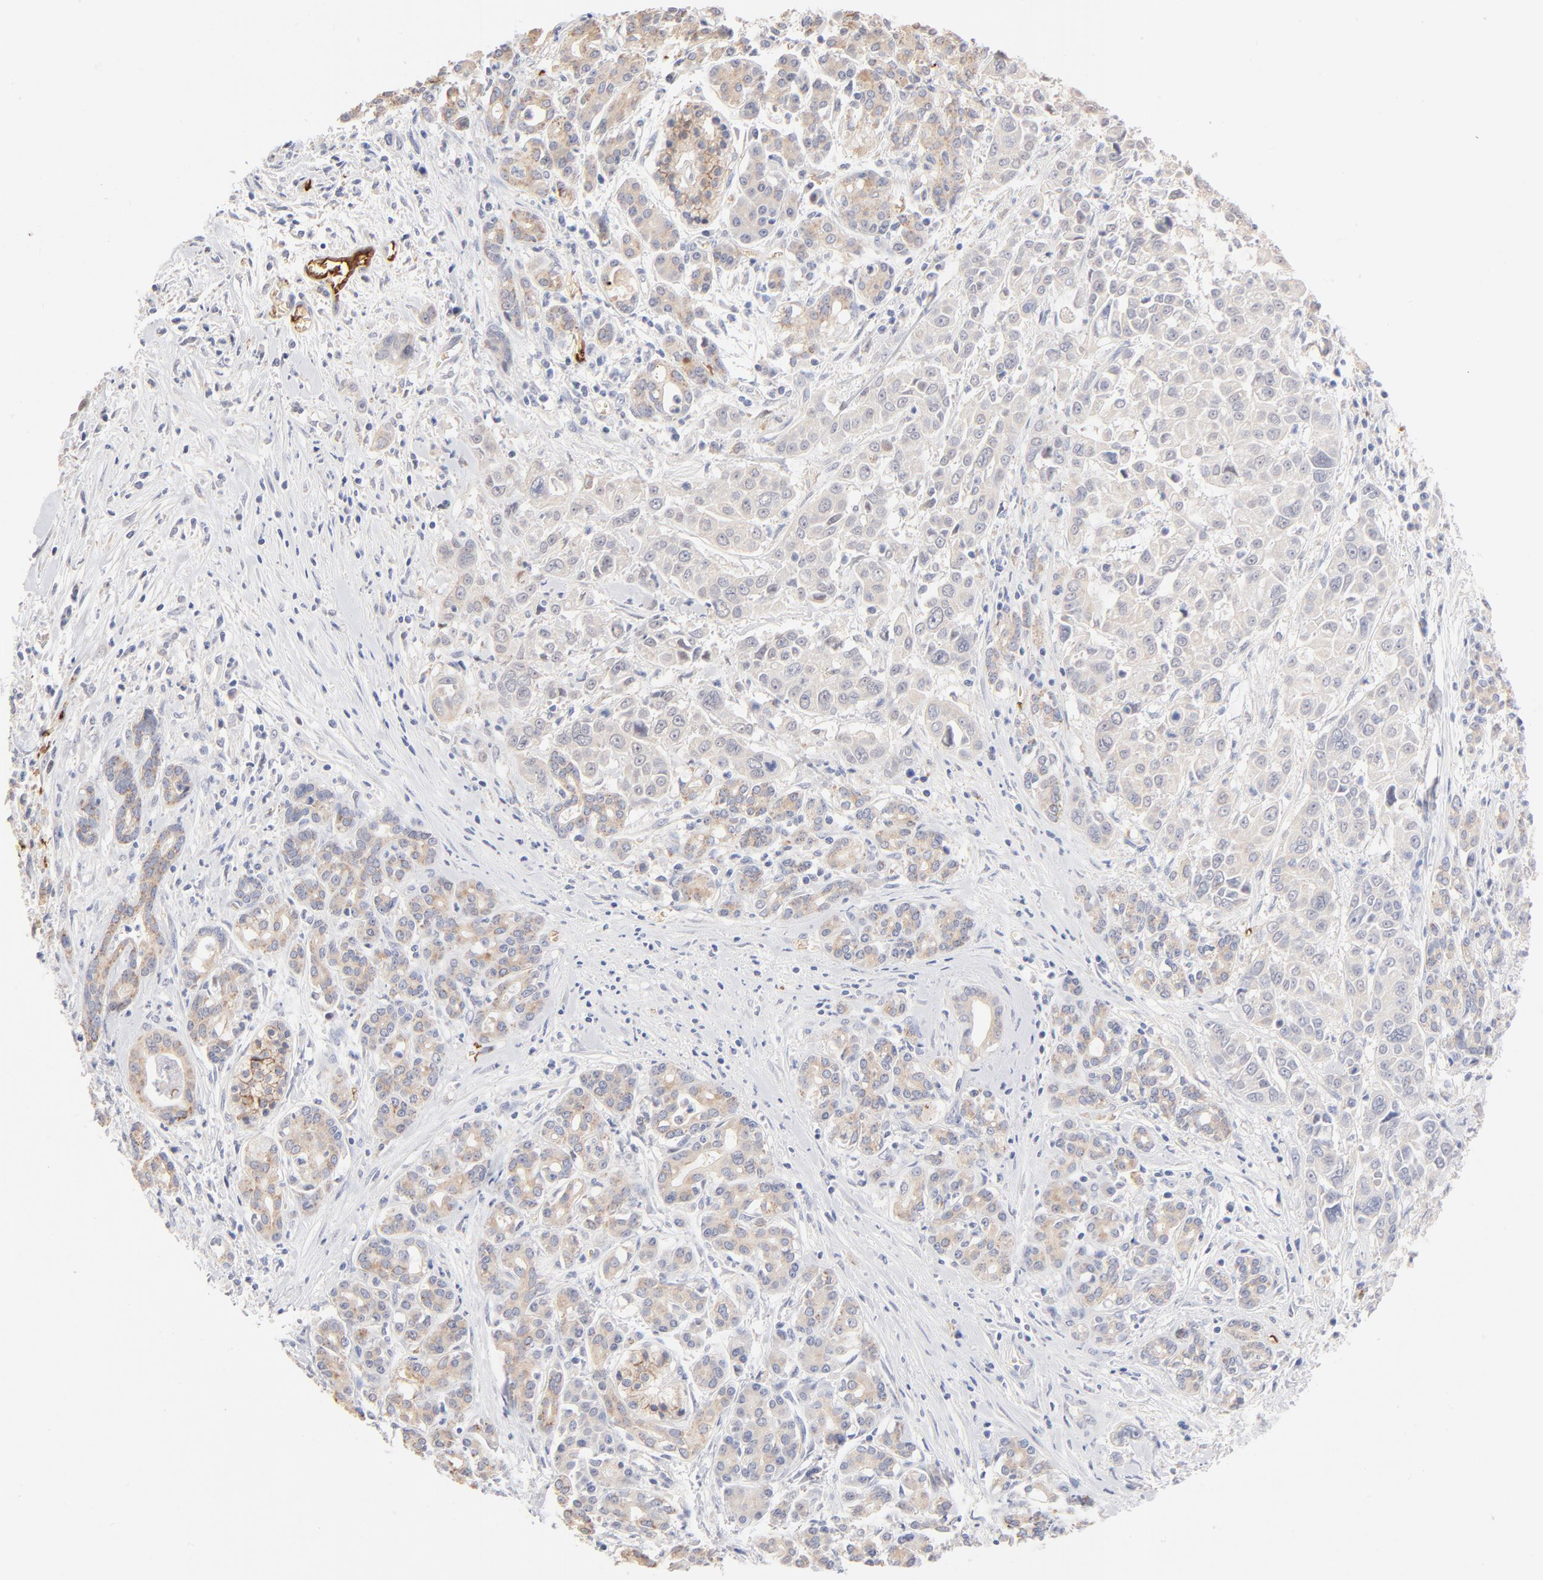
{"staining": {"intensity": "negative", "quantity": "none", "location": "none"}, "tissue": "pancreatic cancer", "cell_type": "Tumor cells", "image_type": "cancer", "snomed": [{"axis": "morphology", "description": "Adenocarcinoma, NOS"}, {"axis": "topography", "description": "Pancreas"}], "caption": "DAB immunohistochemical staining of human pancreatic cancer reveals no significant expression in tumor cells.", "gene": "SPTB", "patient": {"sex": "female", "age": 52}}